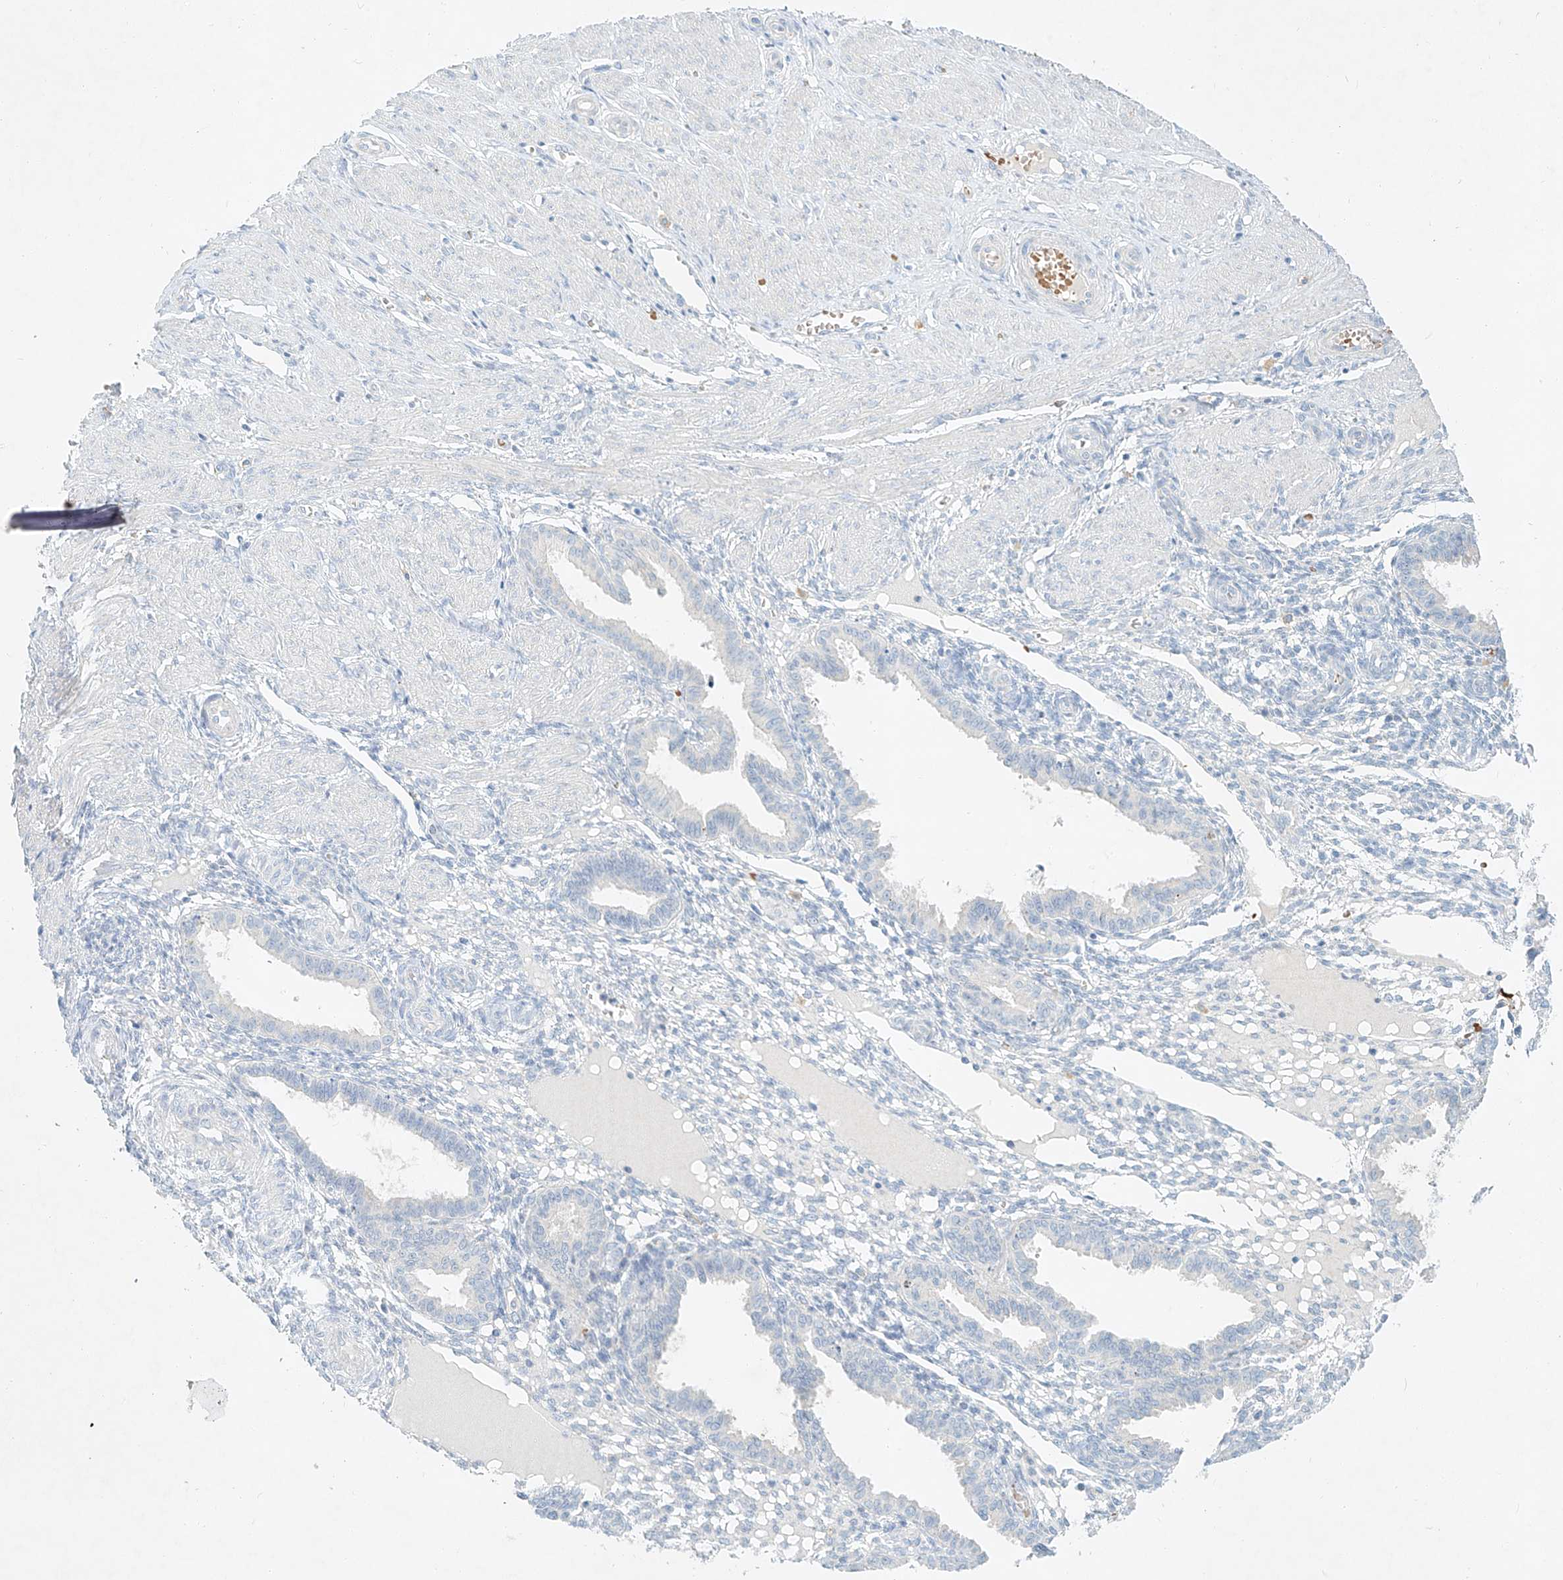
{"staining": {"intensity": "negative", "quantity": "none", "location": "none"}, "tissue": "endometrium", "cell_type": "Cells in endometrial stroma", "image_type": "normal", "snomed": [{"axis": "morphology", "description": "Normal tissue, NOS"}, {"axis": "topography", "description": "Endometrium"}], "caption": "Image shows no significant protein staining in cells in endometrial stroma of unremarkable endometrium.", "gene": "SYTL3", "patient": {"sex": "female", "age": 33}}